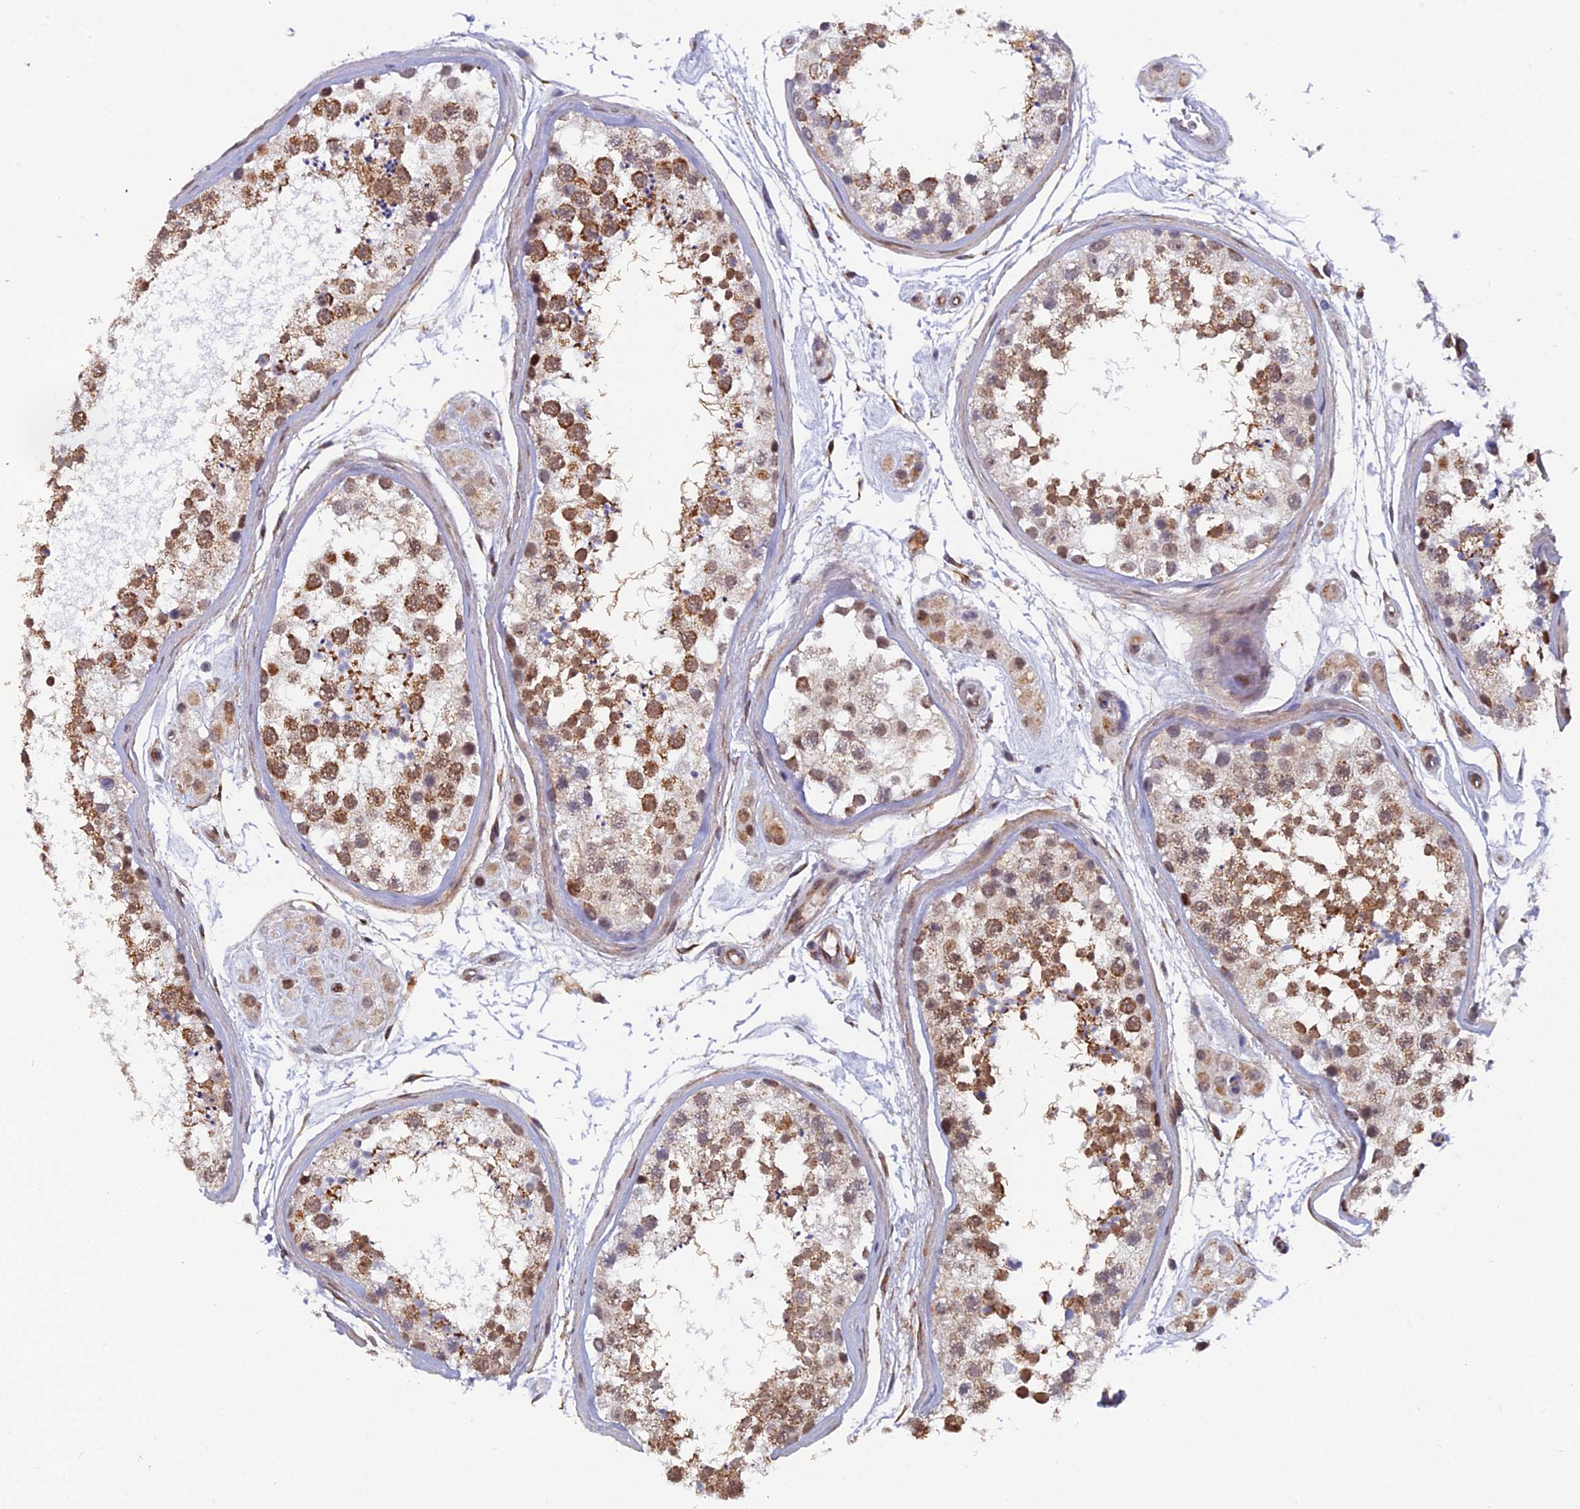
{"staining": {"intensity": "moderate", "quantity": ">75%", "location": "cytoplasmic/membranous,nuclear"}, "tissue": "testis", "cell_type": "Cells in seminiferous ducts", "image_type": "normal", "snomed": [{"axis": "morphology", "description": "Normal tissue, NOS"}, {"axis": "topography", "description": "Testis"}], "caption": "Benign testis demonstrates moderate cytoplasmic/membranous,nuclear positivity in approximately >75% of cells in seminiferous ducts, visualized by immunohistochemistry. (DAB IHC with brightfield microscopy, high magnification).", "gene": "XKR9", "patient": {"sex": "male", "age": 56}}